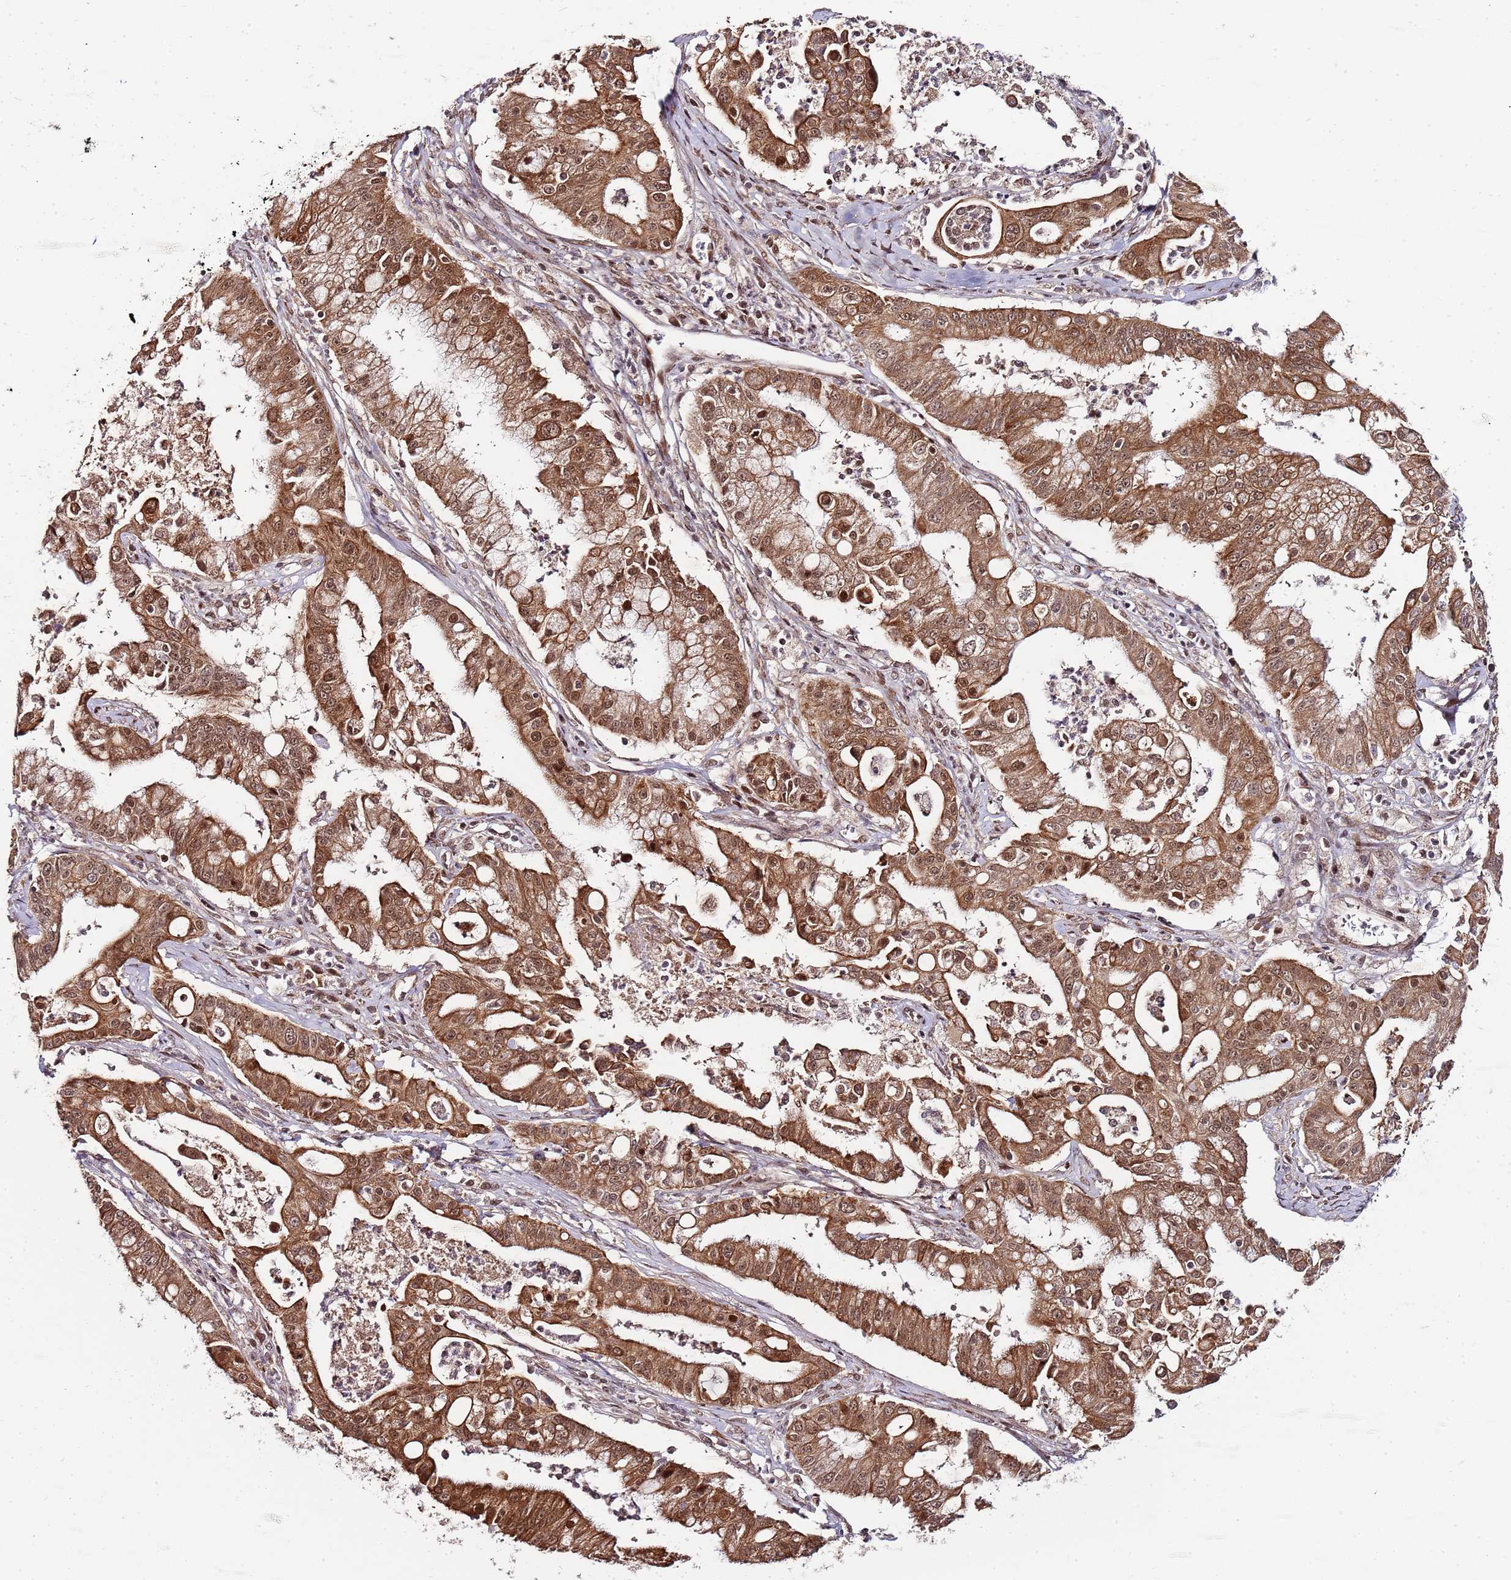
{"staining": {"intensity": "moderate", "quantity": ">75%", "location": "cytoplasmic/membranous,nuclear"}, "tissue": "ovarian cancer", "cell_type": "Tumor cells", "image_type": "cancer", "snomed": [{"axis": "morphology", "description": "Cystadenocarcinoma, mucinous, NOS"}, {"axis": "topography", "description": "Ovary"}], "caption": "A brown stain highlights moderate cytoplasmic/membranous and nuclear staining of a protein in human ovarian mucinous cystadenocarcinoma tumor cells.", "gene": "EDC3", "patient": {"sex": "female", "age": 70}}